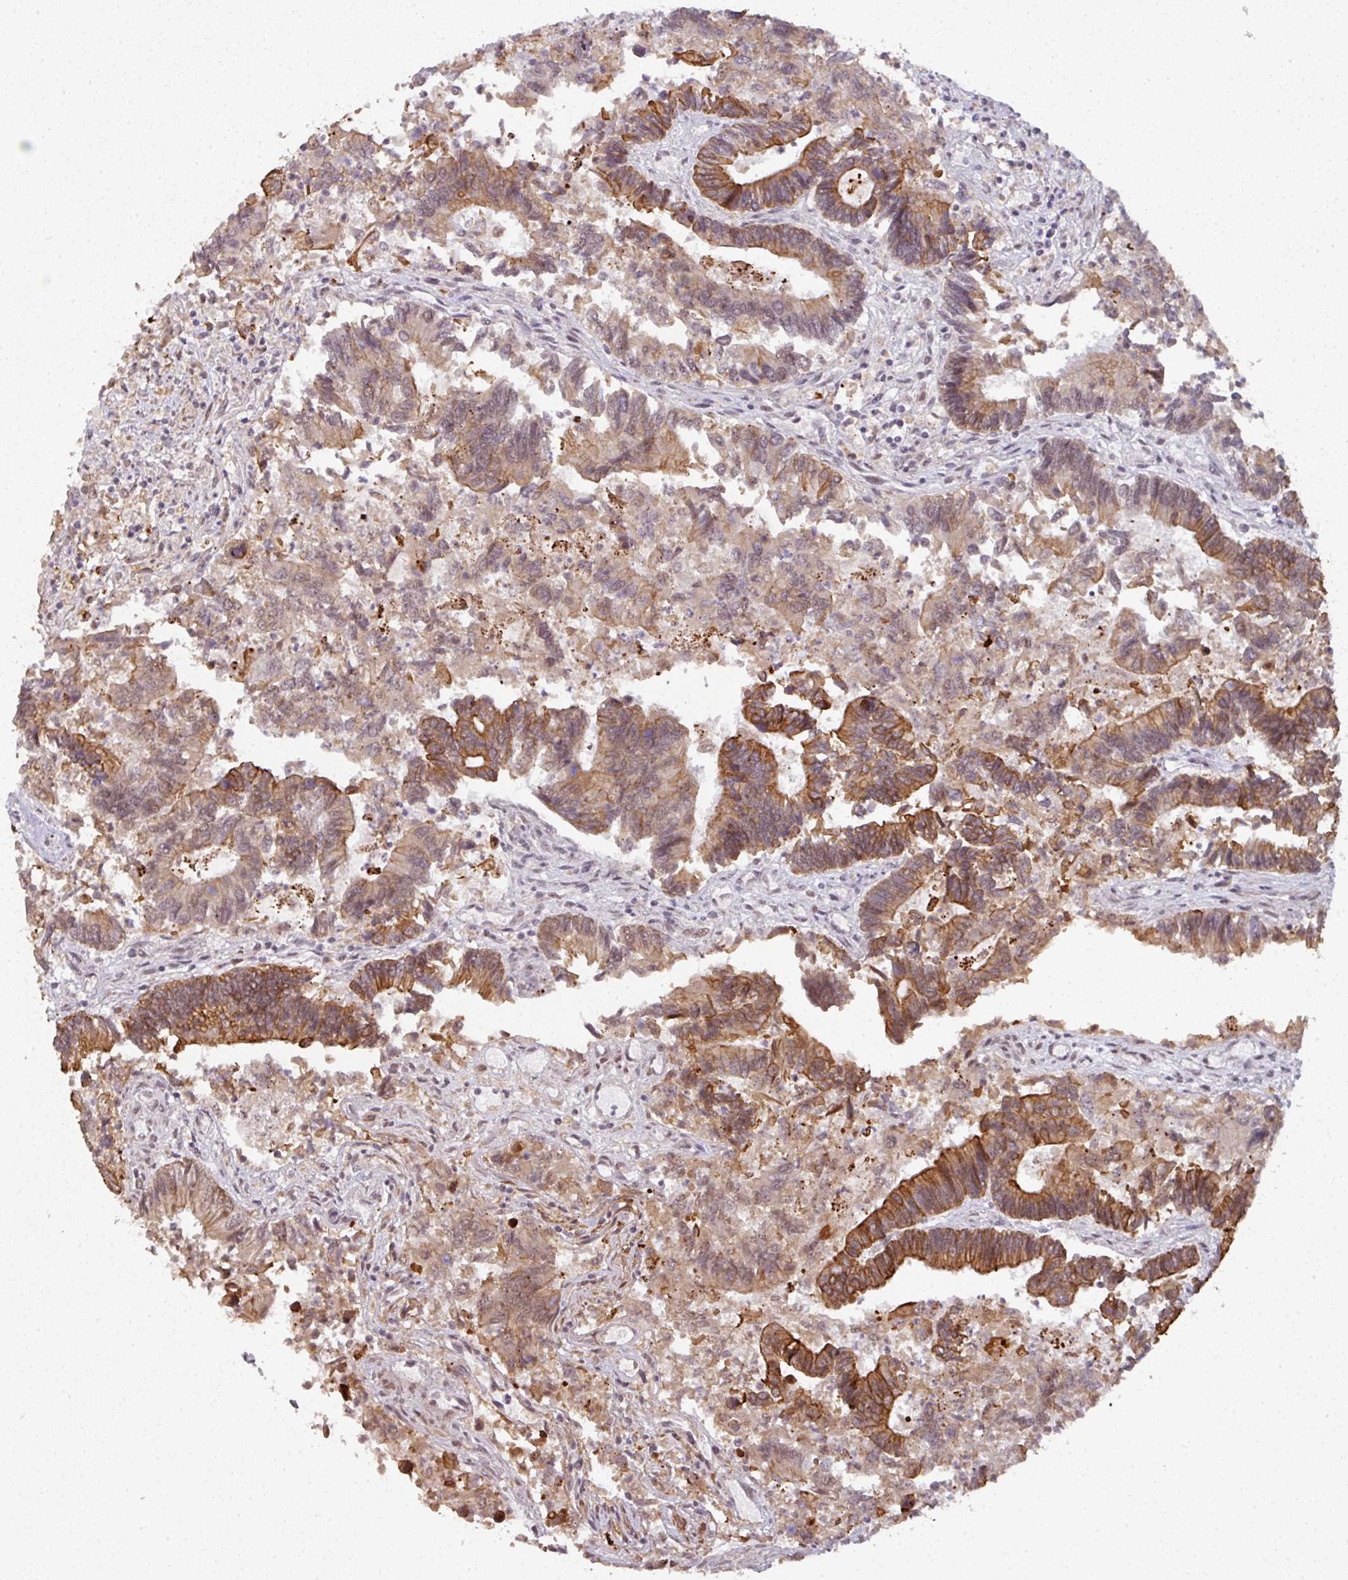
{"staining": {"intensity": "moderate", "quantity": "25%-75%", "location": "cytoplasmic/membranous"}, "tissue": "colorectal cancer", "cell_type": "Tumor cells", "image_type": "cancer", "snomed": [{"axis": "morphology", "description": "Adenocarcinoma, NOS"}, {"axis": "topography", "description": "Colon"}], "caption": "High-power microscopy captured an immunohistochemistry (IHC) histopathology image of colorectal cancer (adenocarcinoma), revealing moderate cytoplasmic/membranous staining in approximately 25%-75% of tumor cells. (IHC, brightfield microscopy, high magnification).", "gene": "GTF2H3", "patient": {"sex": "female", "age": 67}}